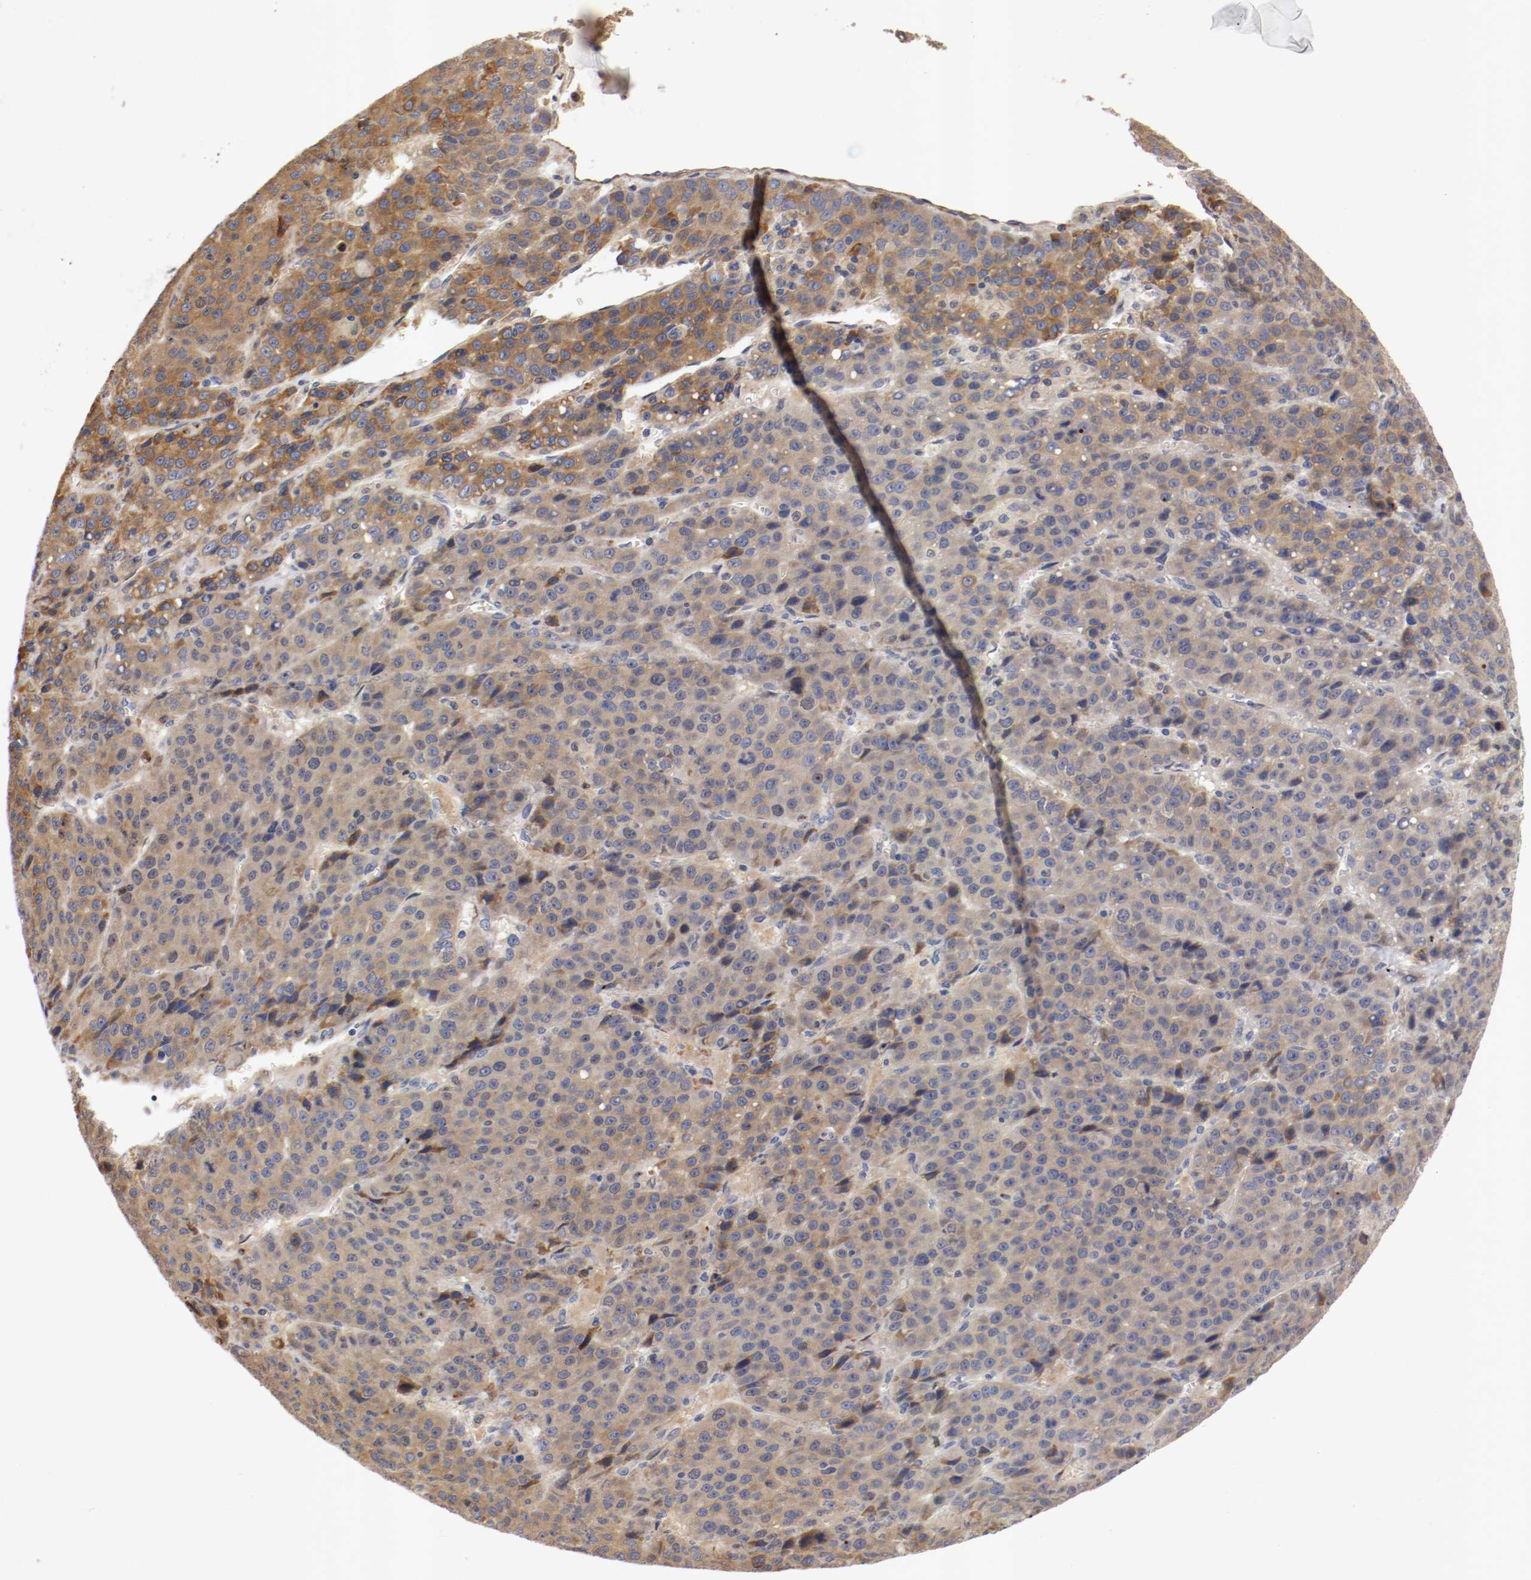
{"staining": {"intensity": "strong", "quantity": ">75%", "location": "cytoplasmic/membranous"}, "tissue": "liver cancer", "cell_type": "Tumor cells", "image_type": "cancer", "snomed": [{"axis": "morphology", "description": "Carcinoma, Hepatocellular, NOS"}, {"axis": "topography", "description": "Liver"}], "caption": "Tumor cells exhibit strong cytoplasmic/membranous staining in about >75% of cells in liver cancer (hepatocellular carcinoma).", "gene": "TNFSF13", "patient": {"sex": "female", "age": 53}}